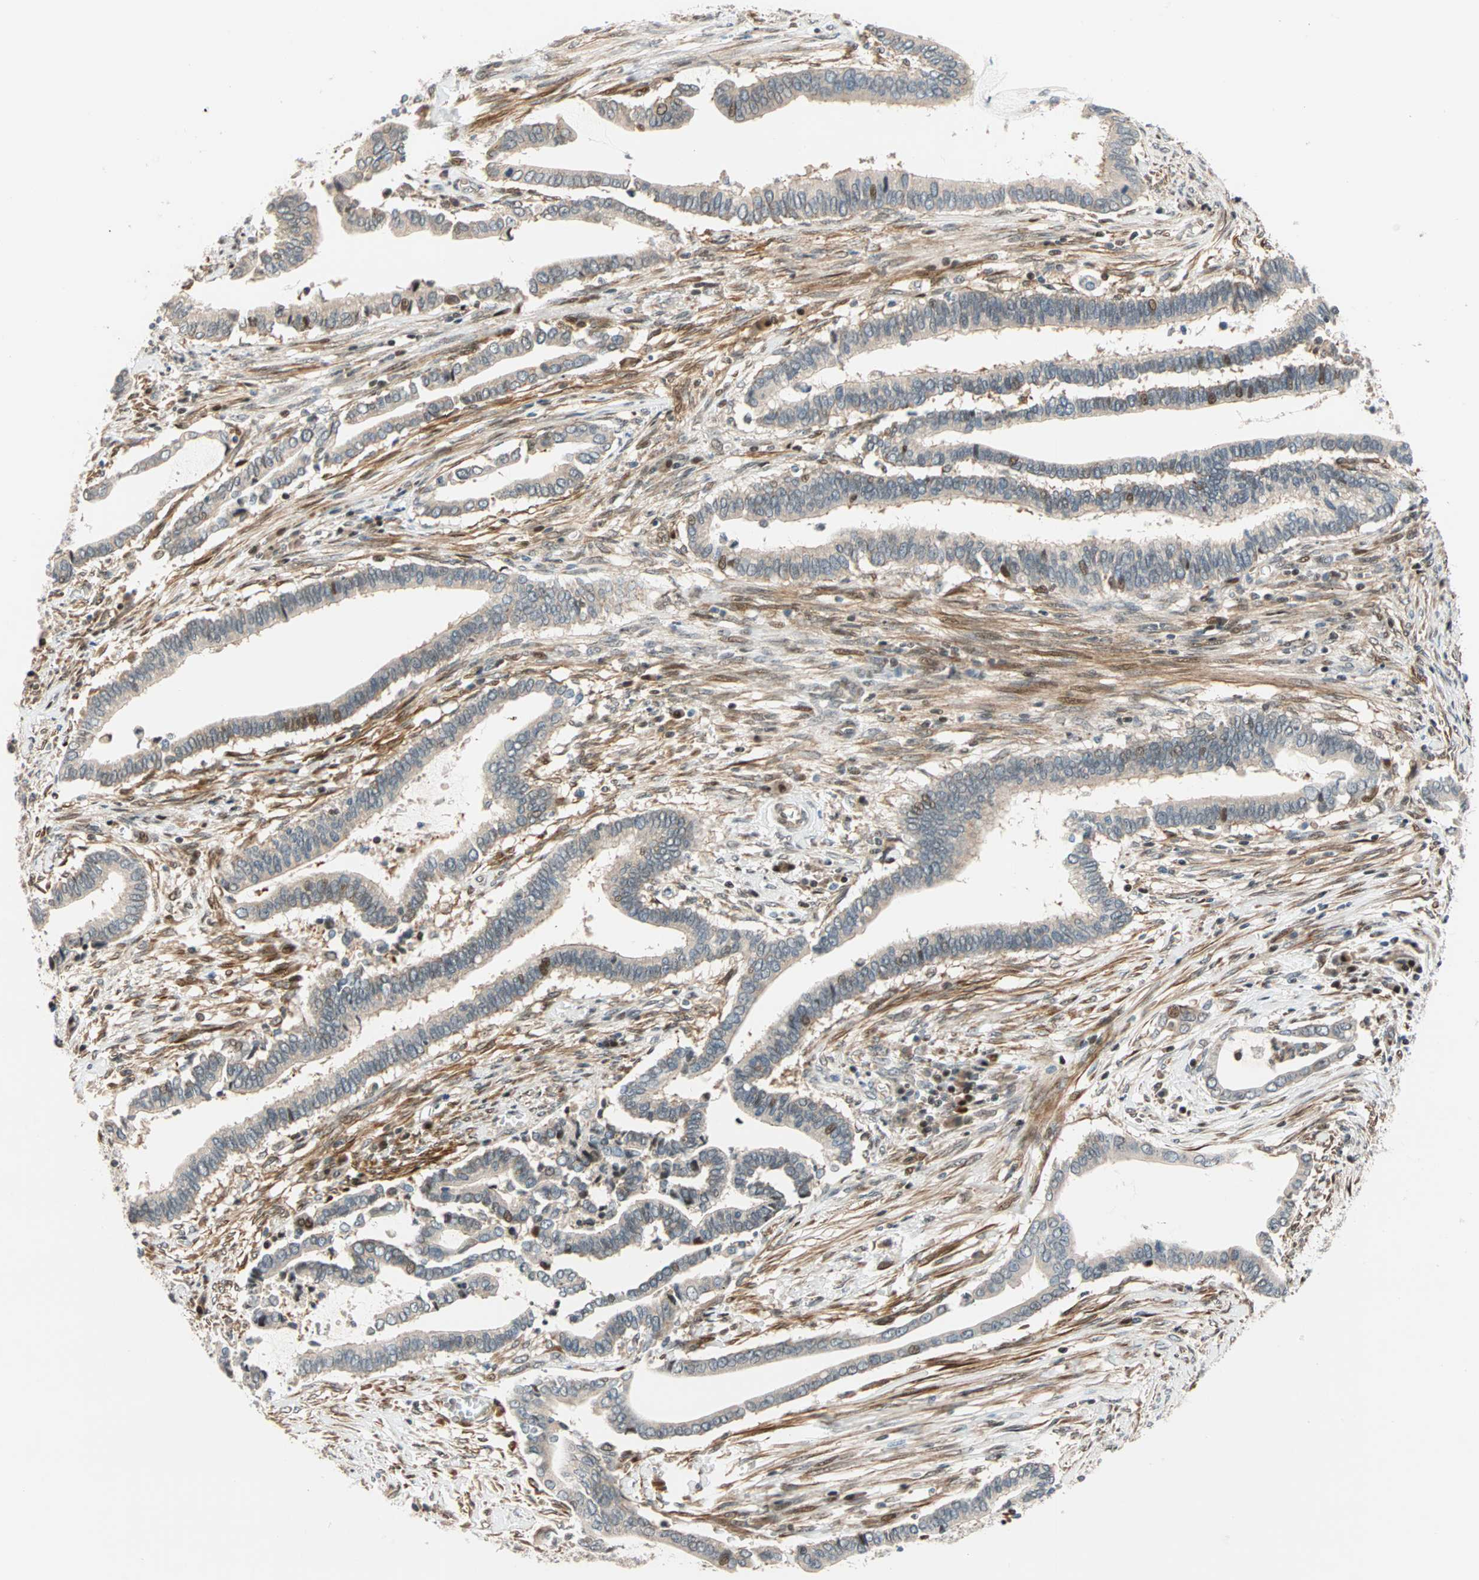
{"staining": {"intensity": "weak", "quantity": ">75%", "location": "cytoplasmic/membranous"}, "tissue": "cervical cancer", "cell_type": "Tumor cells", "image_type": "cancer", "snomed": [{"axis": "morphology", "description": "Adenocarcinoma, NOS"}, {"axis": "topography", "description": "Cervix"}], "caption": "The immunohistochemical stain shows weak cytoplasmic/membranous positivity in tumor cells of adenocarcinoma (cervical) tissue.", "gene": "HECW1", "patient": {"sex": "female", "age": 44}}